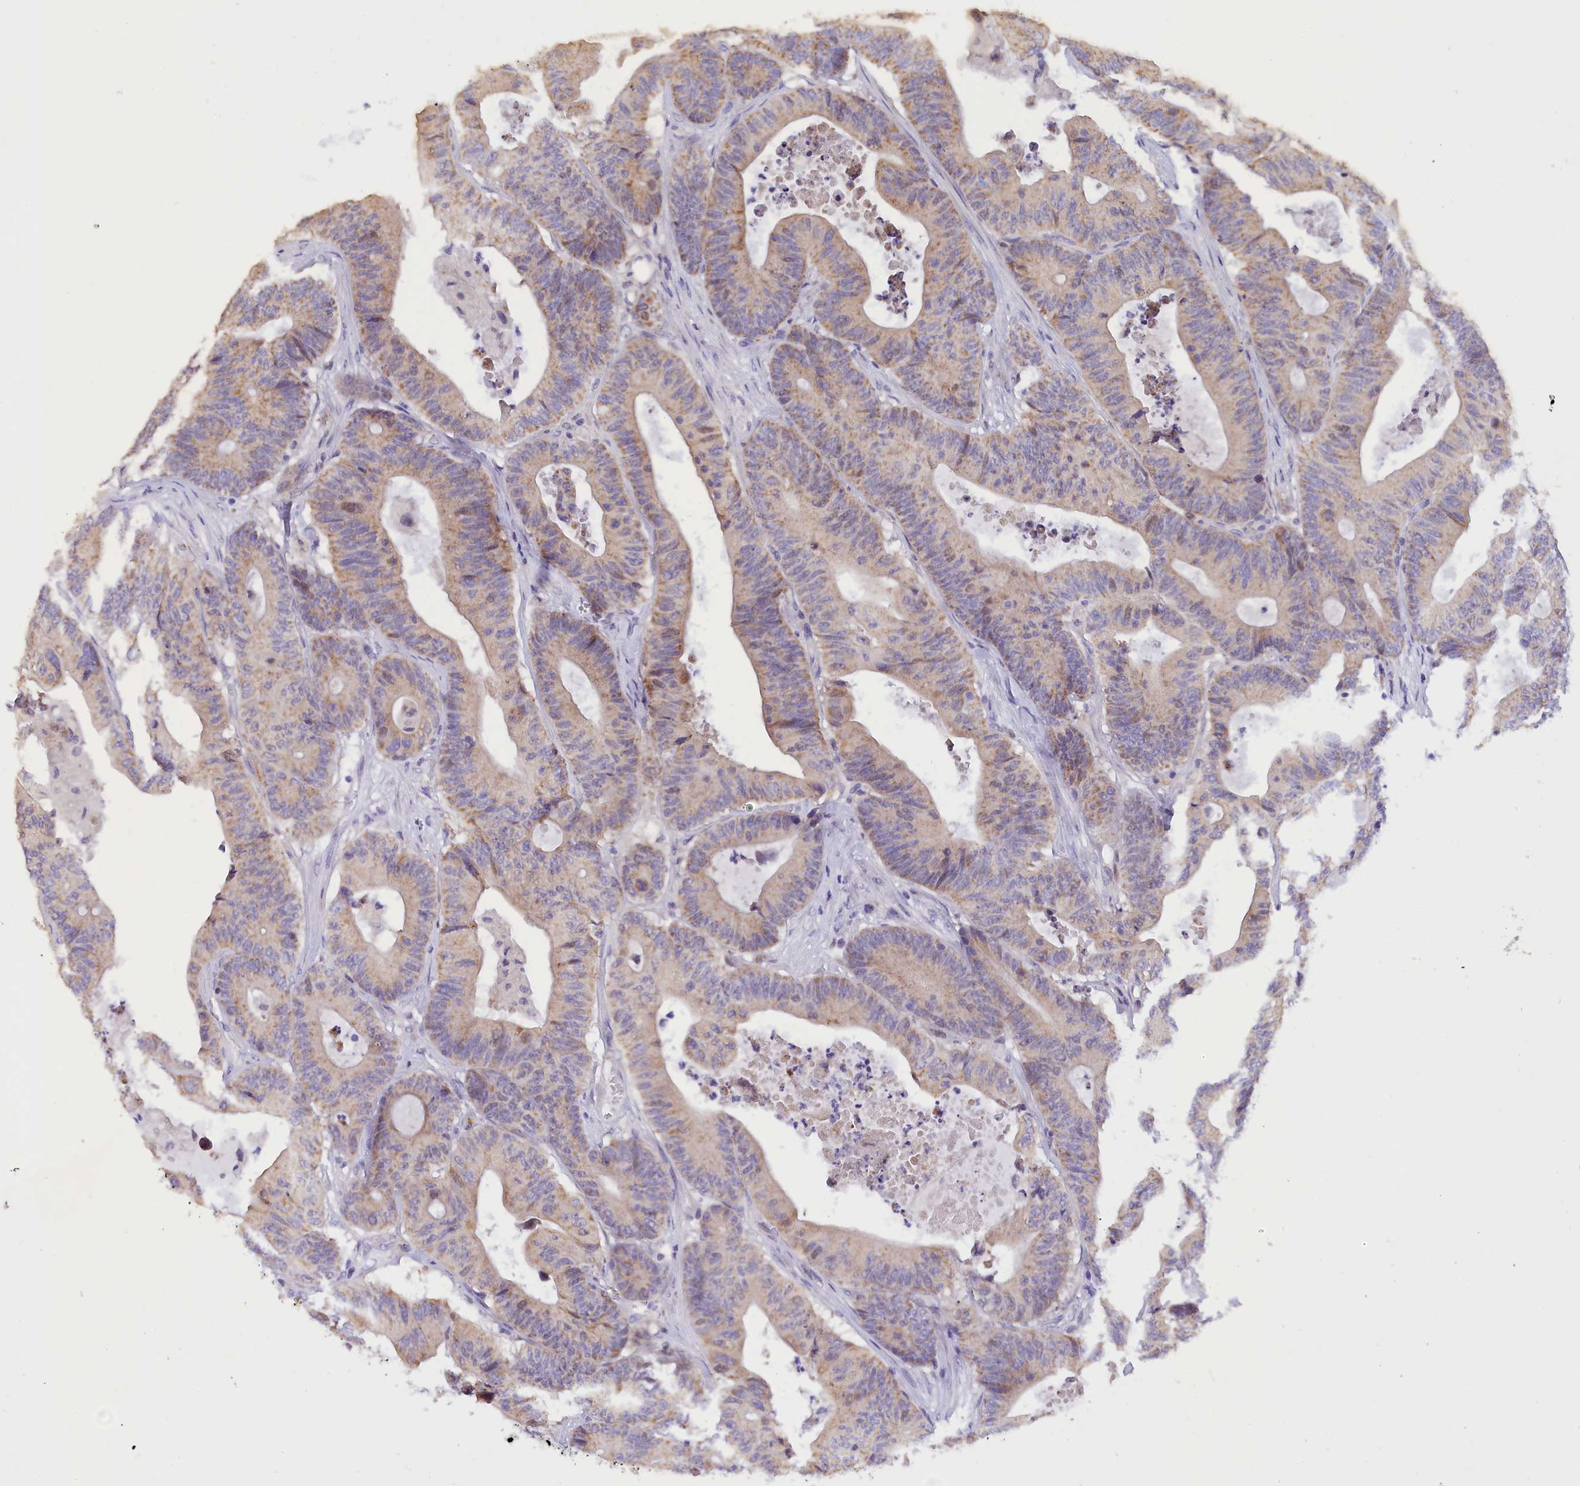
{"staining": {"intensity": "weak", "quantity": "25%-75%", "location": "cytoplasmic/membranous"}, "tissue": "colorectal cancer", "cell_type": "Tumor cells", "image_type": "cancer", "snomed": [{"axis": "morphology", "description": "Adenocarcinoma, NOS"}, {"axis": "topography", "description": "Colon"}], "caption": "The immunohistochemical stain highlights weak cytoplasmic/membranous staining in tumor cells of colorectal cancer (adenocarcinoma) tissue.", "gene": "PKIA", "patient": {"sex": "female", "age": 84}}